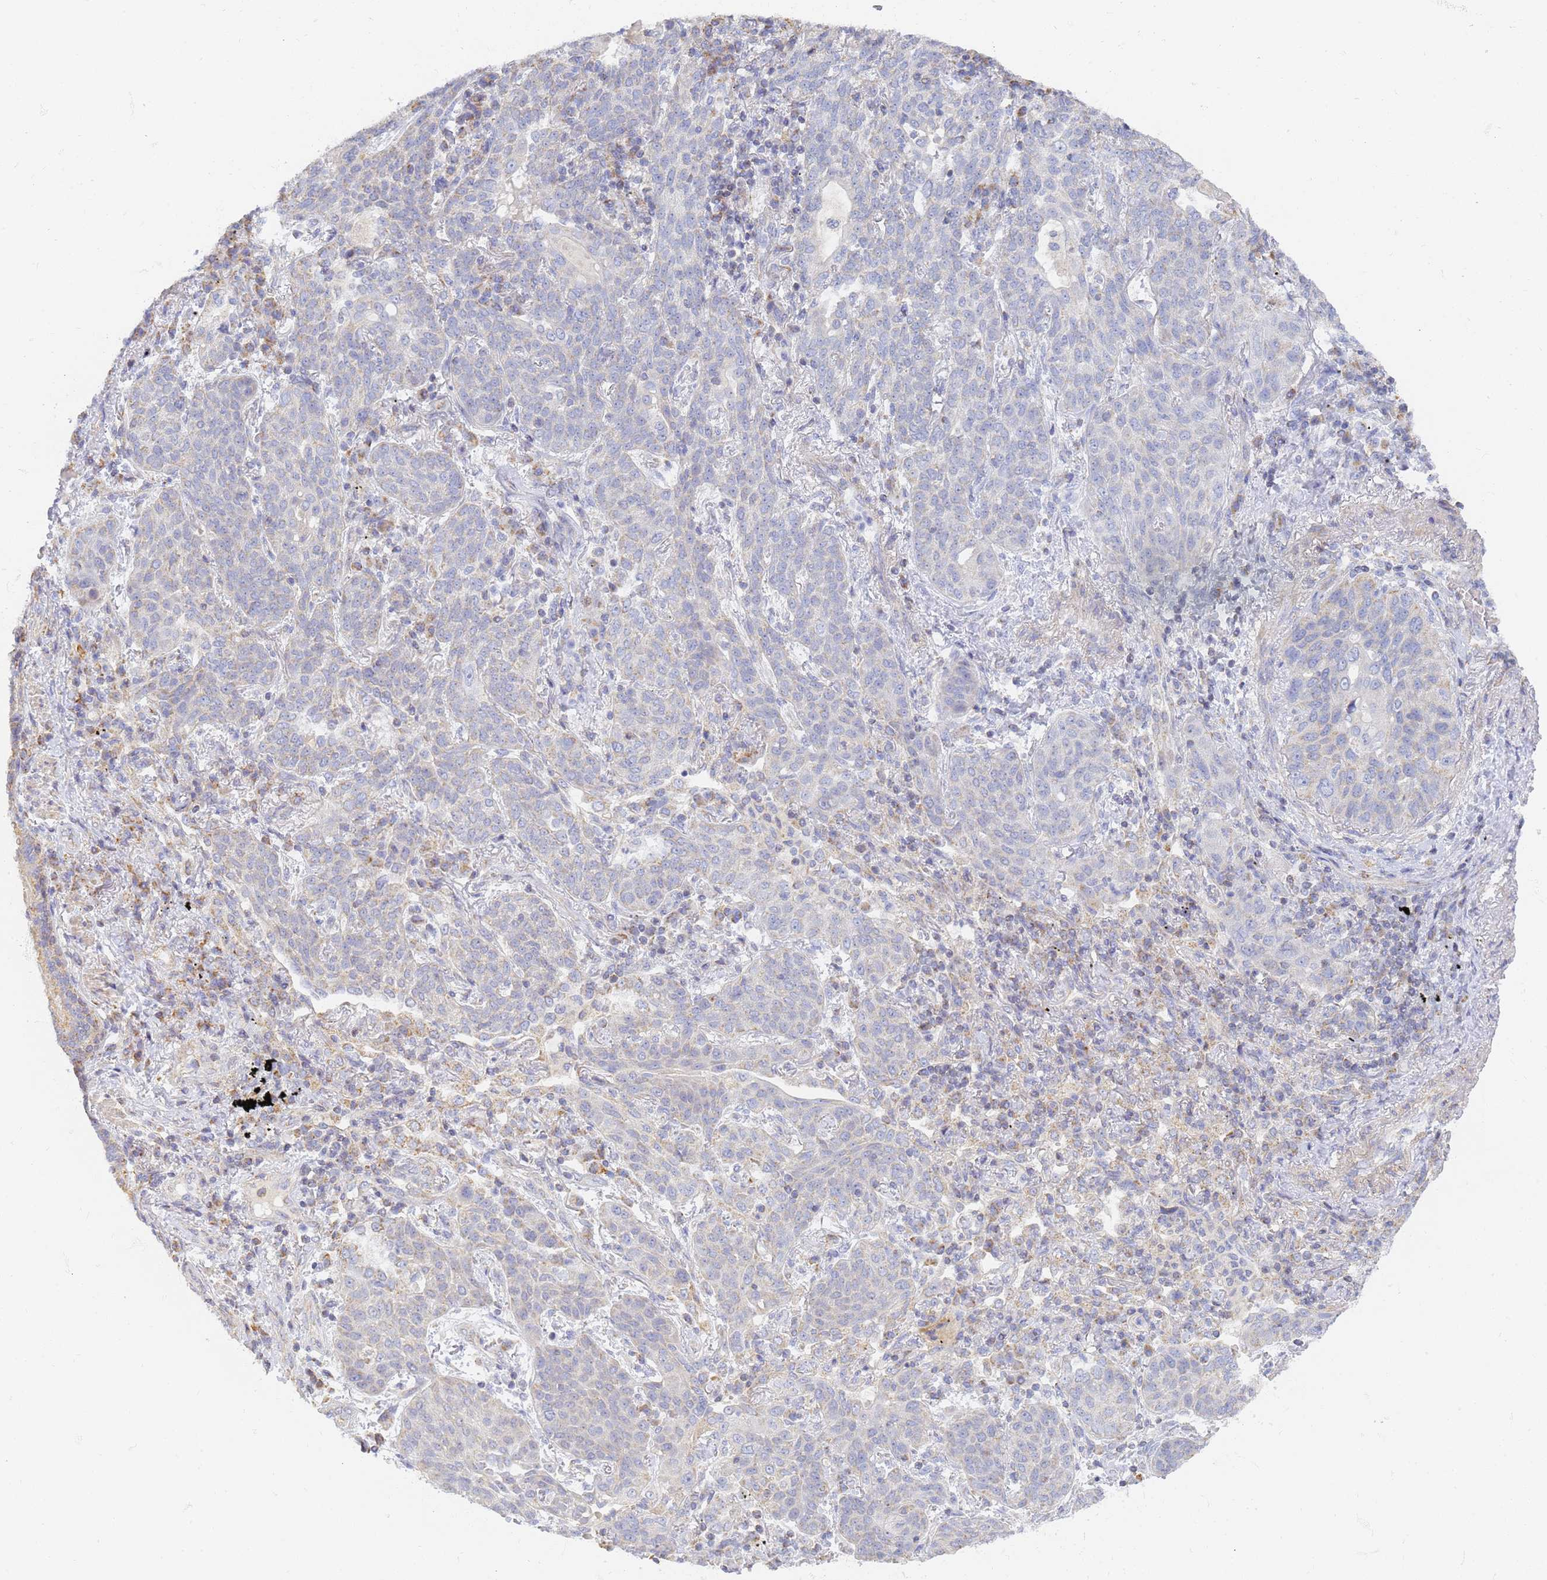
{"staining": {"intensity": "negative", "quantity": "none", "location": "none"}, "tissue": "lung cancer", "cell_type": "Tumor cells", "image_type": "cancer", "snomed": [{"axis": "morphology", "description": "Squamous cell carcinoma, NOS"}, {"axis": "topography", "description": "Lung"}], "caption": "Histopathology image shows no protein staining in tumor cells of lung cancer tissue.", "gene": "UTP23", "patient": {"sex": "female", "age": 70}}